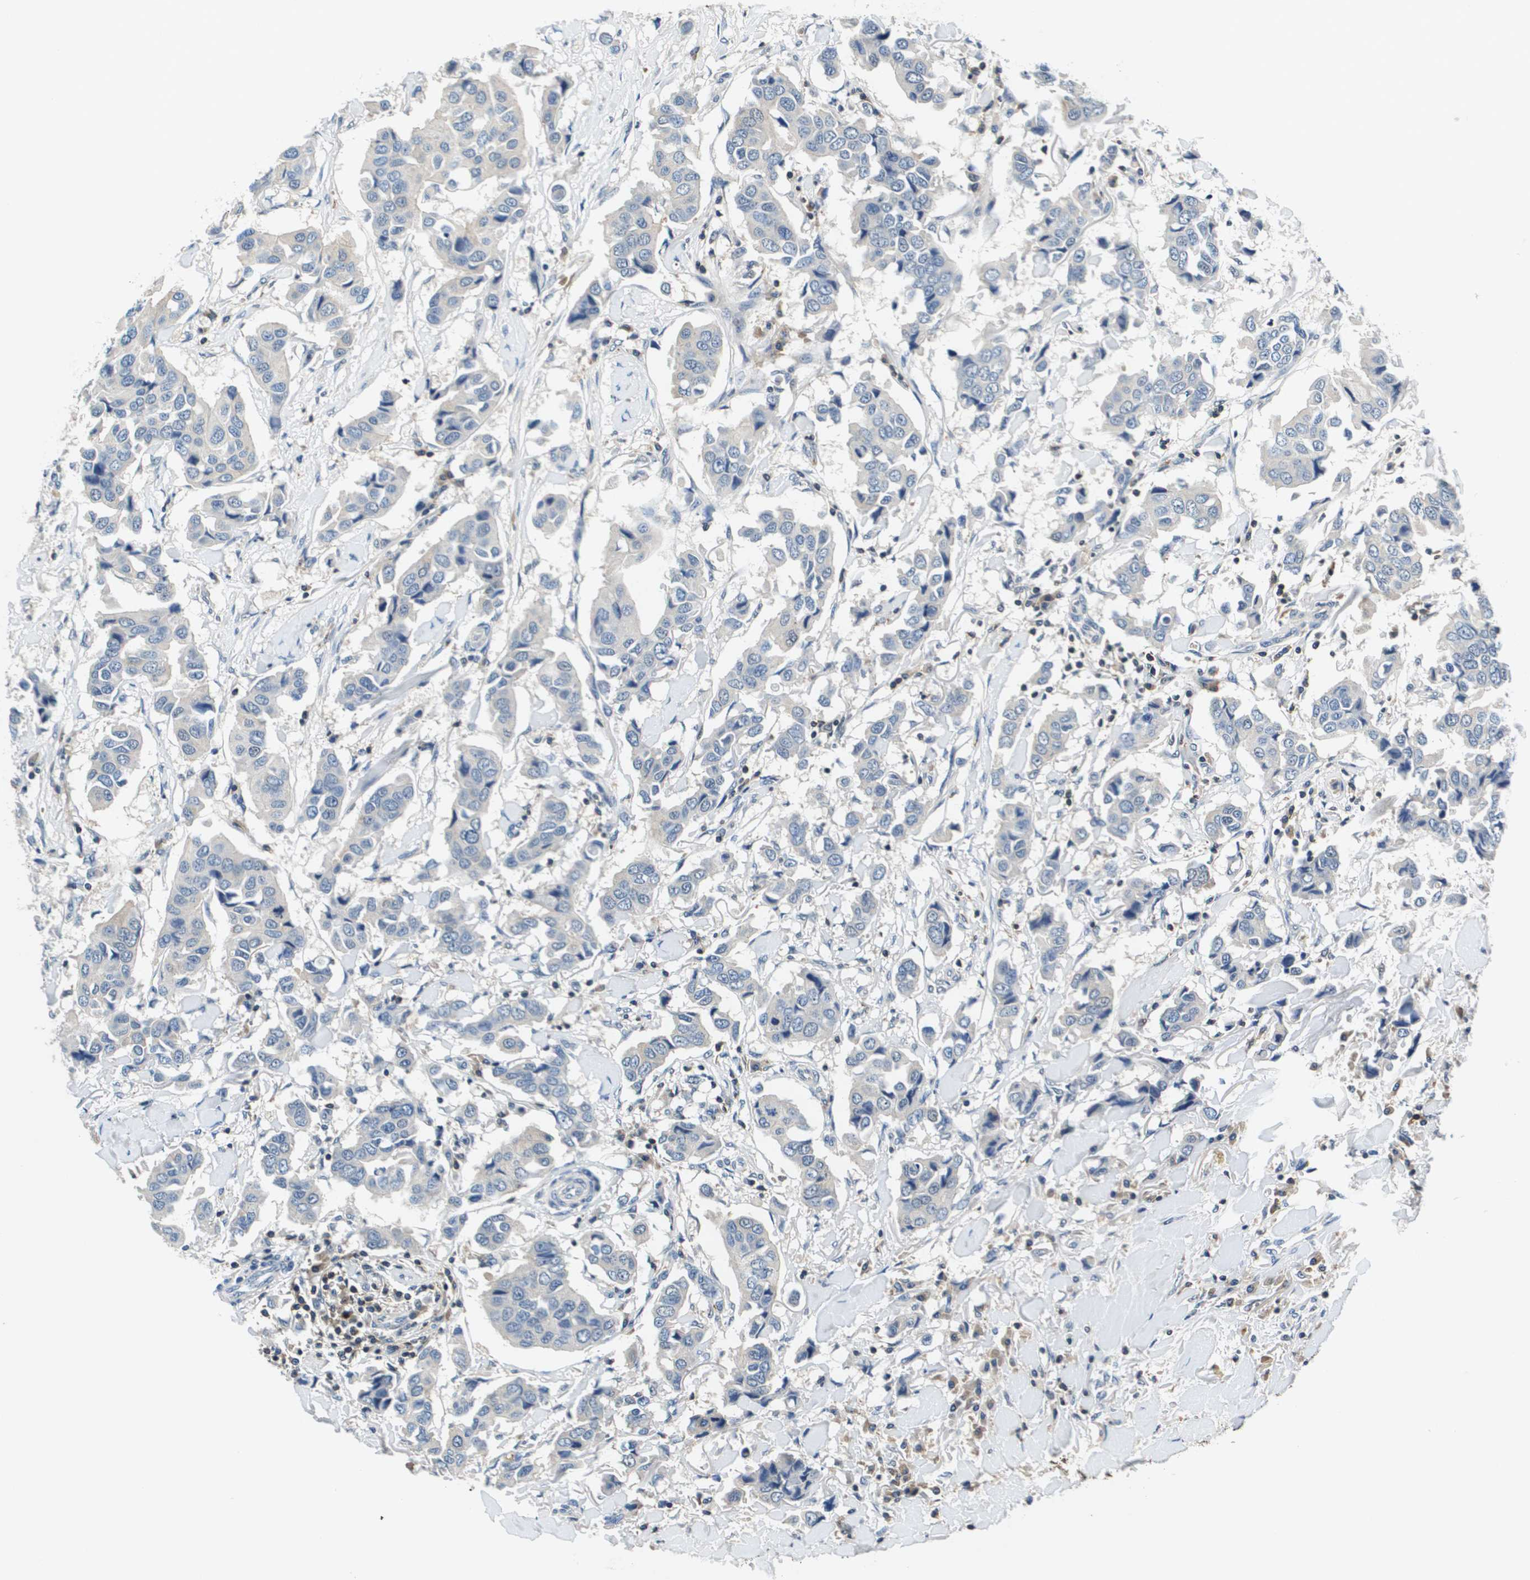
{"staining": {"intensity": "moderate", "quantity": "<25%", "location": "cytoplasmic/membranous"}, "tissue": "breast cancer", "cell_type": "Tumor cells", "image_type": "cancer", "snomed": [{"axis": "morphology", "description": "Duct carcinoma"}, {"axis": "topography", "description": "Breast"}], "caption": "Immunohistochemical staining of human breast cancer demonstrates moderate cytoplasmic/membranous protein positivity in approximately <25% of tumor cells. Nuclei are stained in blue.", "gene": "KCNQ5", "patient": {"sex": "female", "age": 80}}